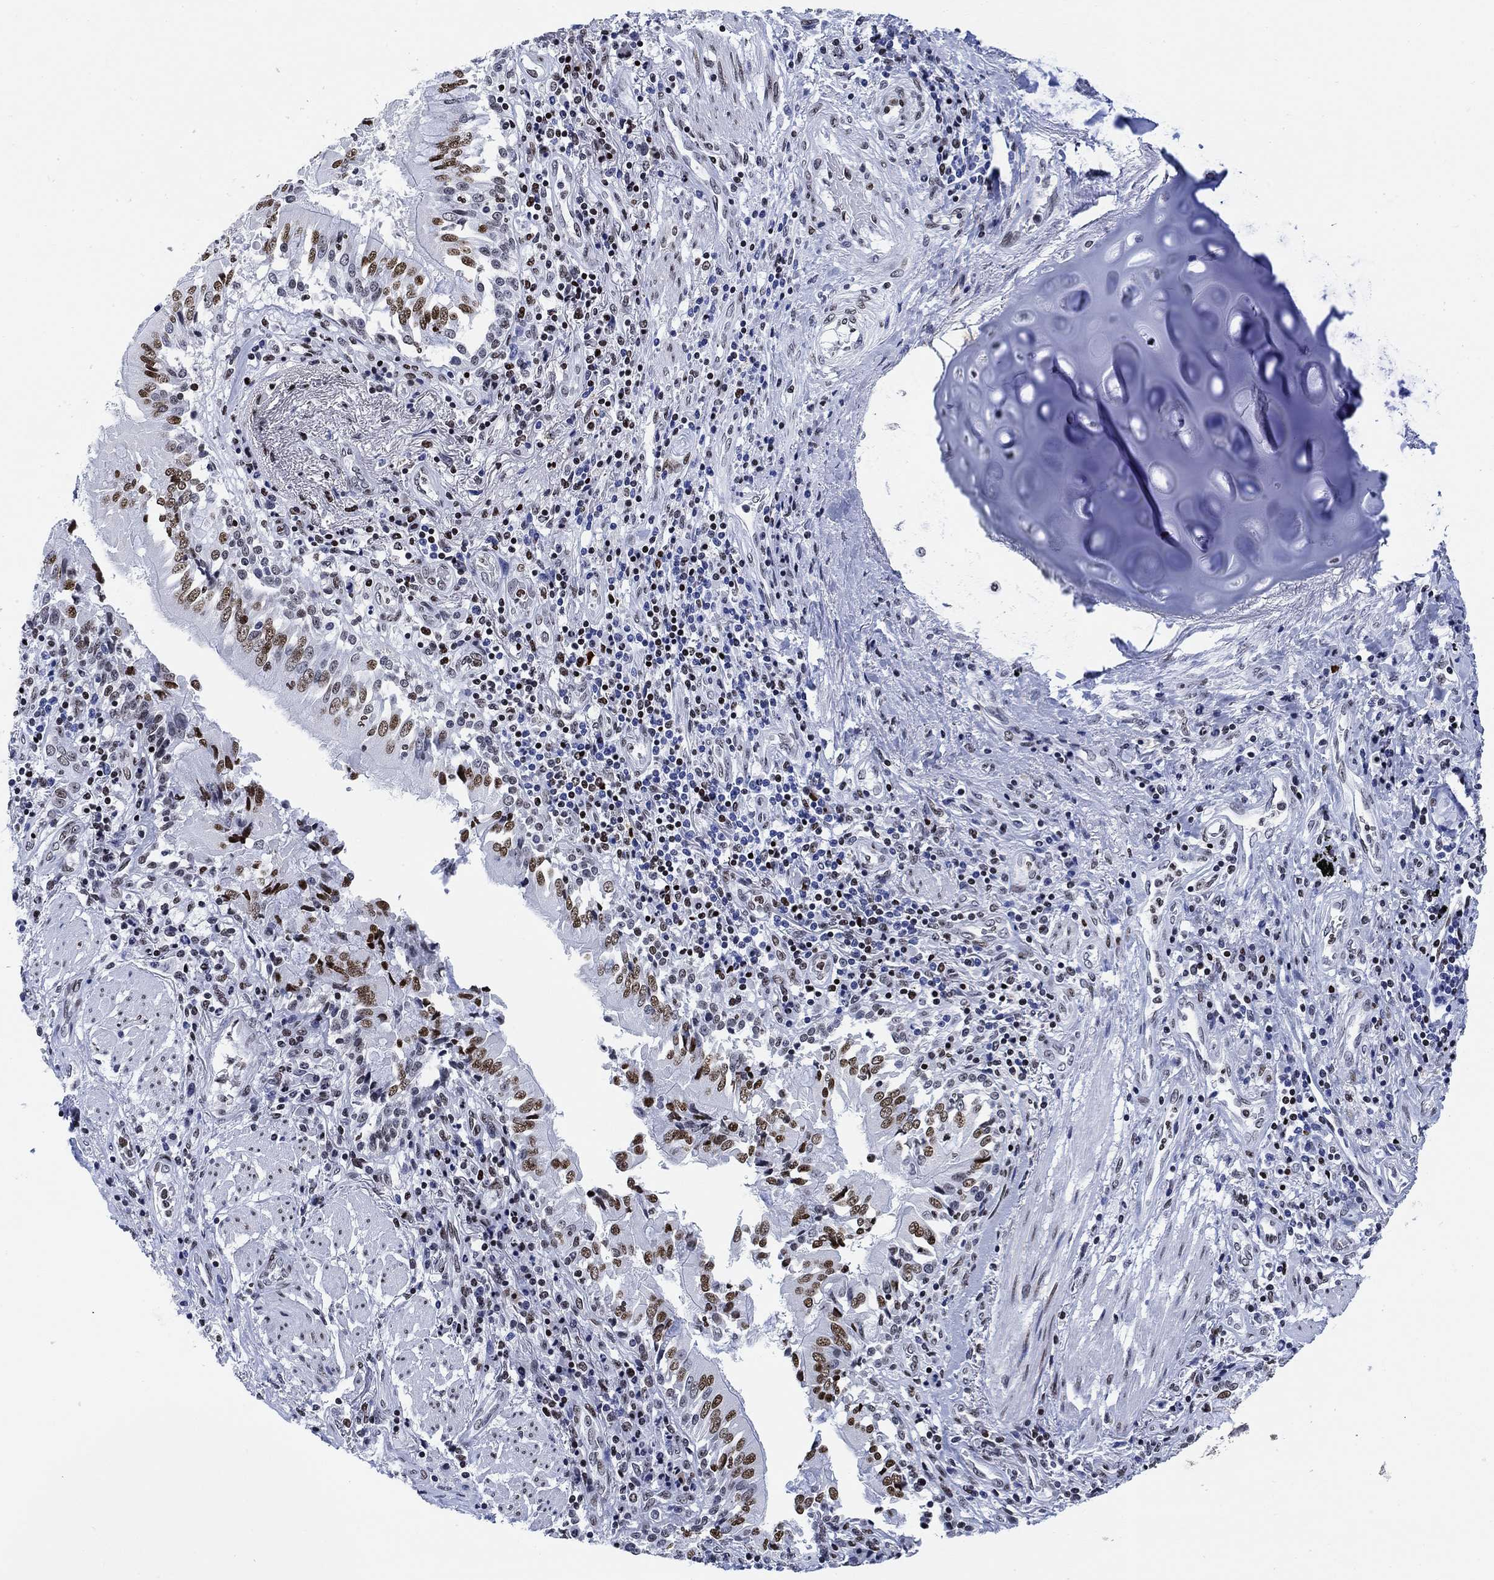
{"staining": {"intensity": "strong", "quantity": "25%-75%", "location": "nuclear"}, "tissue": "bronchus", "cell_type": "Respiratory epithelial cells", "image_type": "normal", "snomed": [{"axis": "morphology", "description": "Normal tissue, NOS"}, {"axis": "morphology", "description": "Squamous cell carcinoma, NOS"}, {"axis": "topography", "description": "Bronchus"}, {"axis": "topography", "description": "Lung"}], "caption": "The immunohistochemical stain labels strong nuclear positivity in respiratory epithelial cells of benign bronchus.", "gene": "H1", "patient": {"sex": "male", "age": 64}}